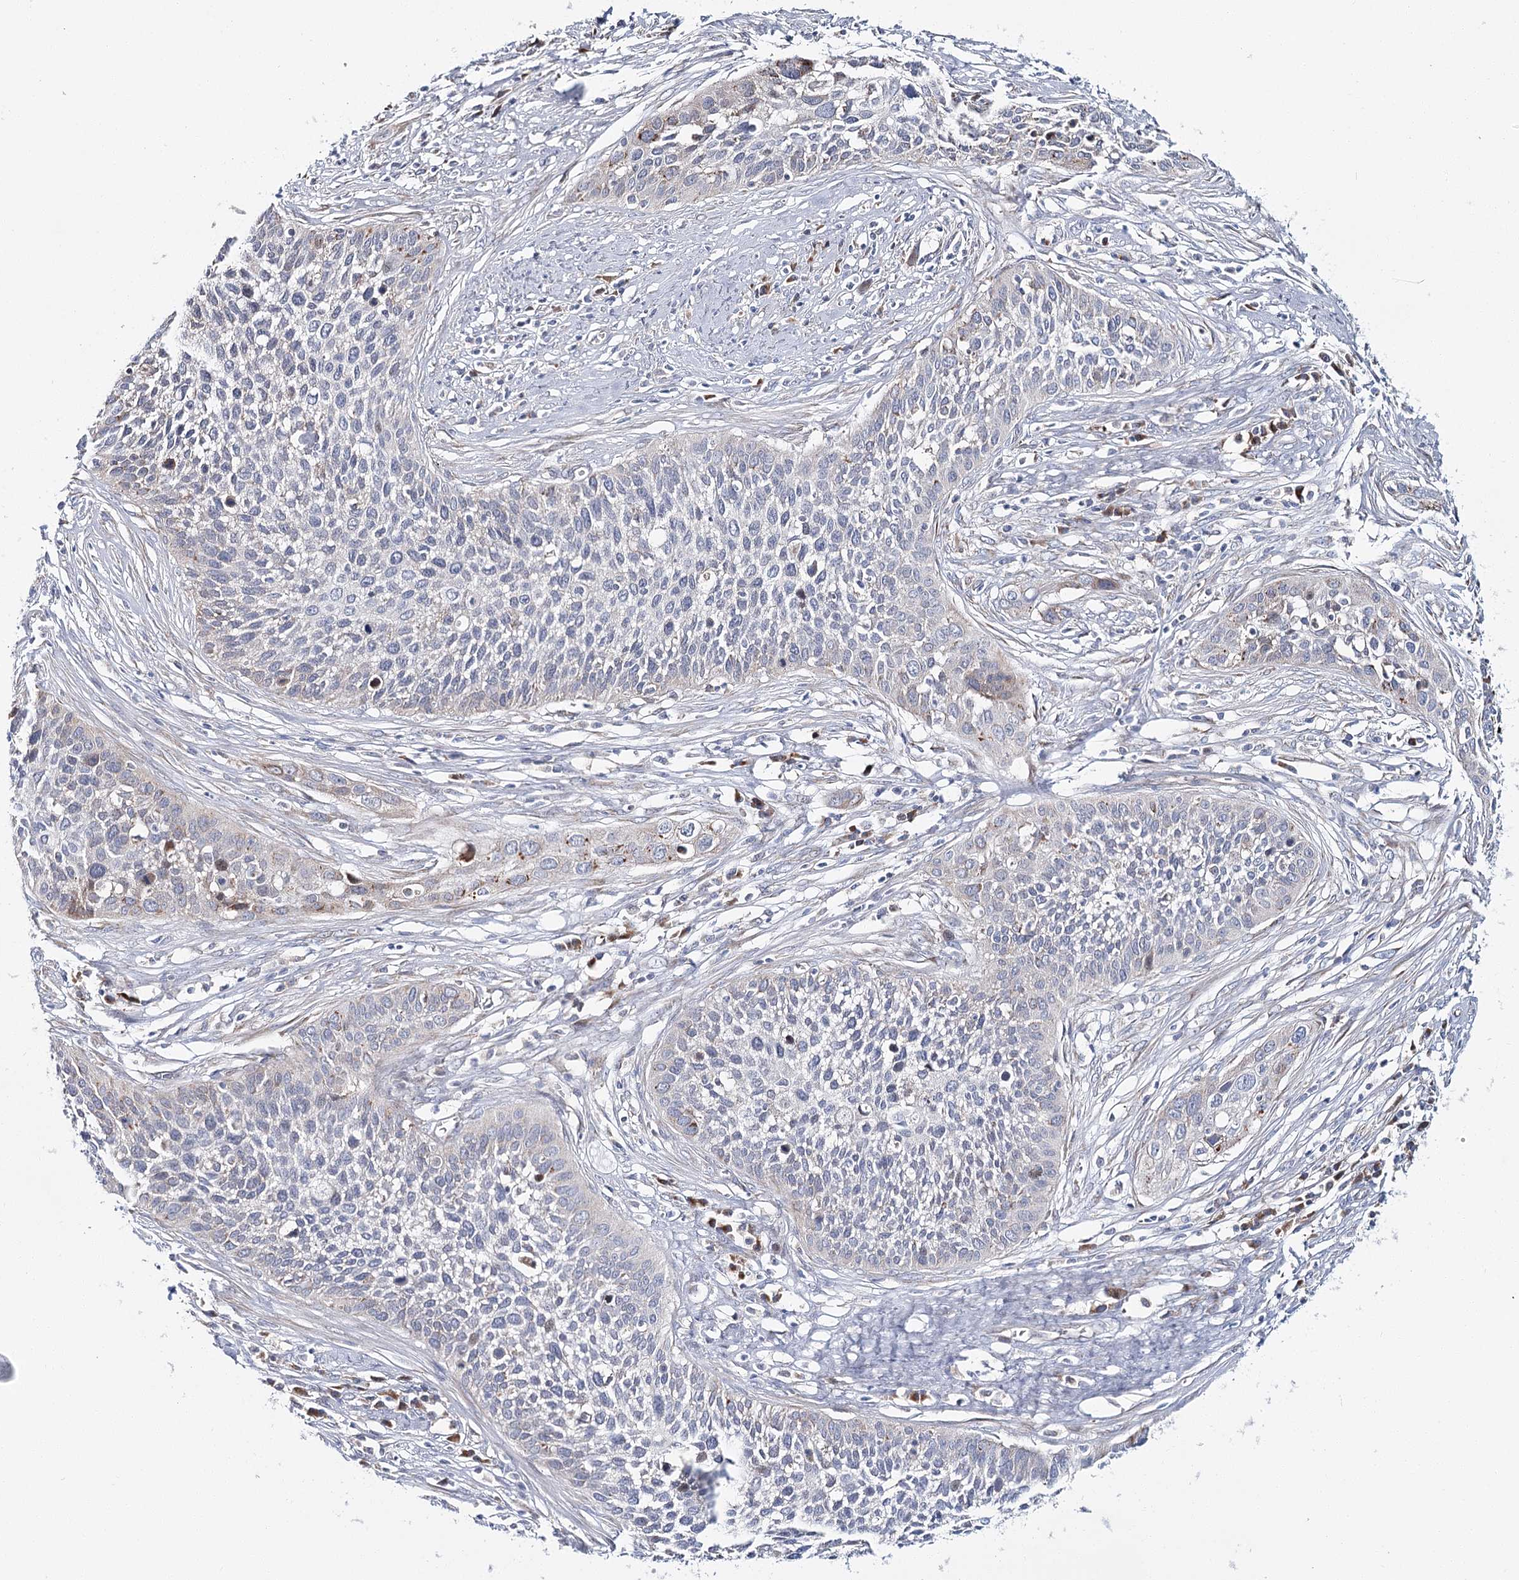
{"staining": {"intensity": "negative", "quantity": "none", "location": "none"}, "tissue": "cervical cancer", "cell_type": "Tumor cells", "image_type": "cancer", "snomed": [{"axis": "morphology", "description": "Squamous cell carcinoma, NOS"}, {"axis": "topography", "description": "Cervix"}], "caption": "This is an IHC photomicrograph of human cervical squamous cell carcinoma. There is no staining in tumor cells.", "gene": "CPLANE1", "patient": {"sex": "female", "age": 34}}